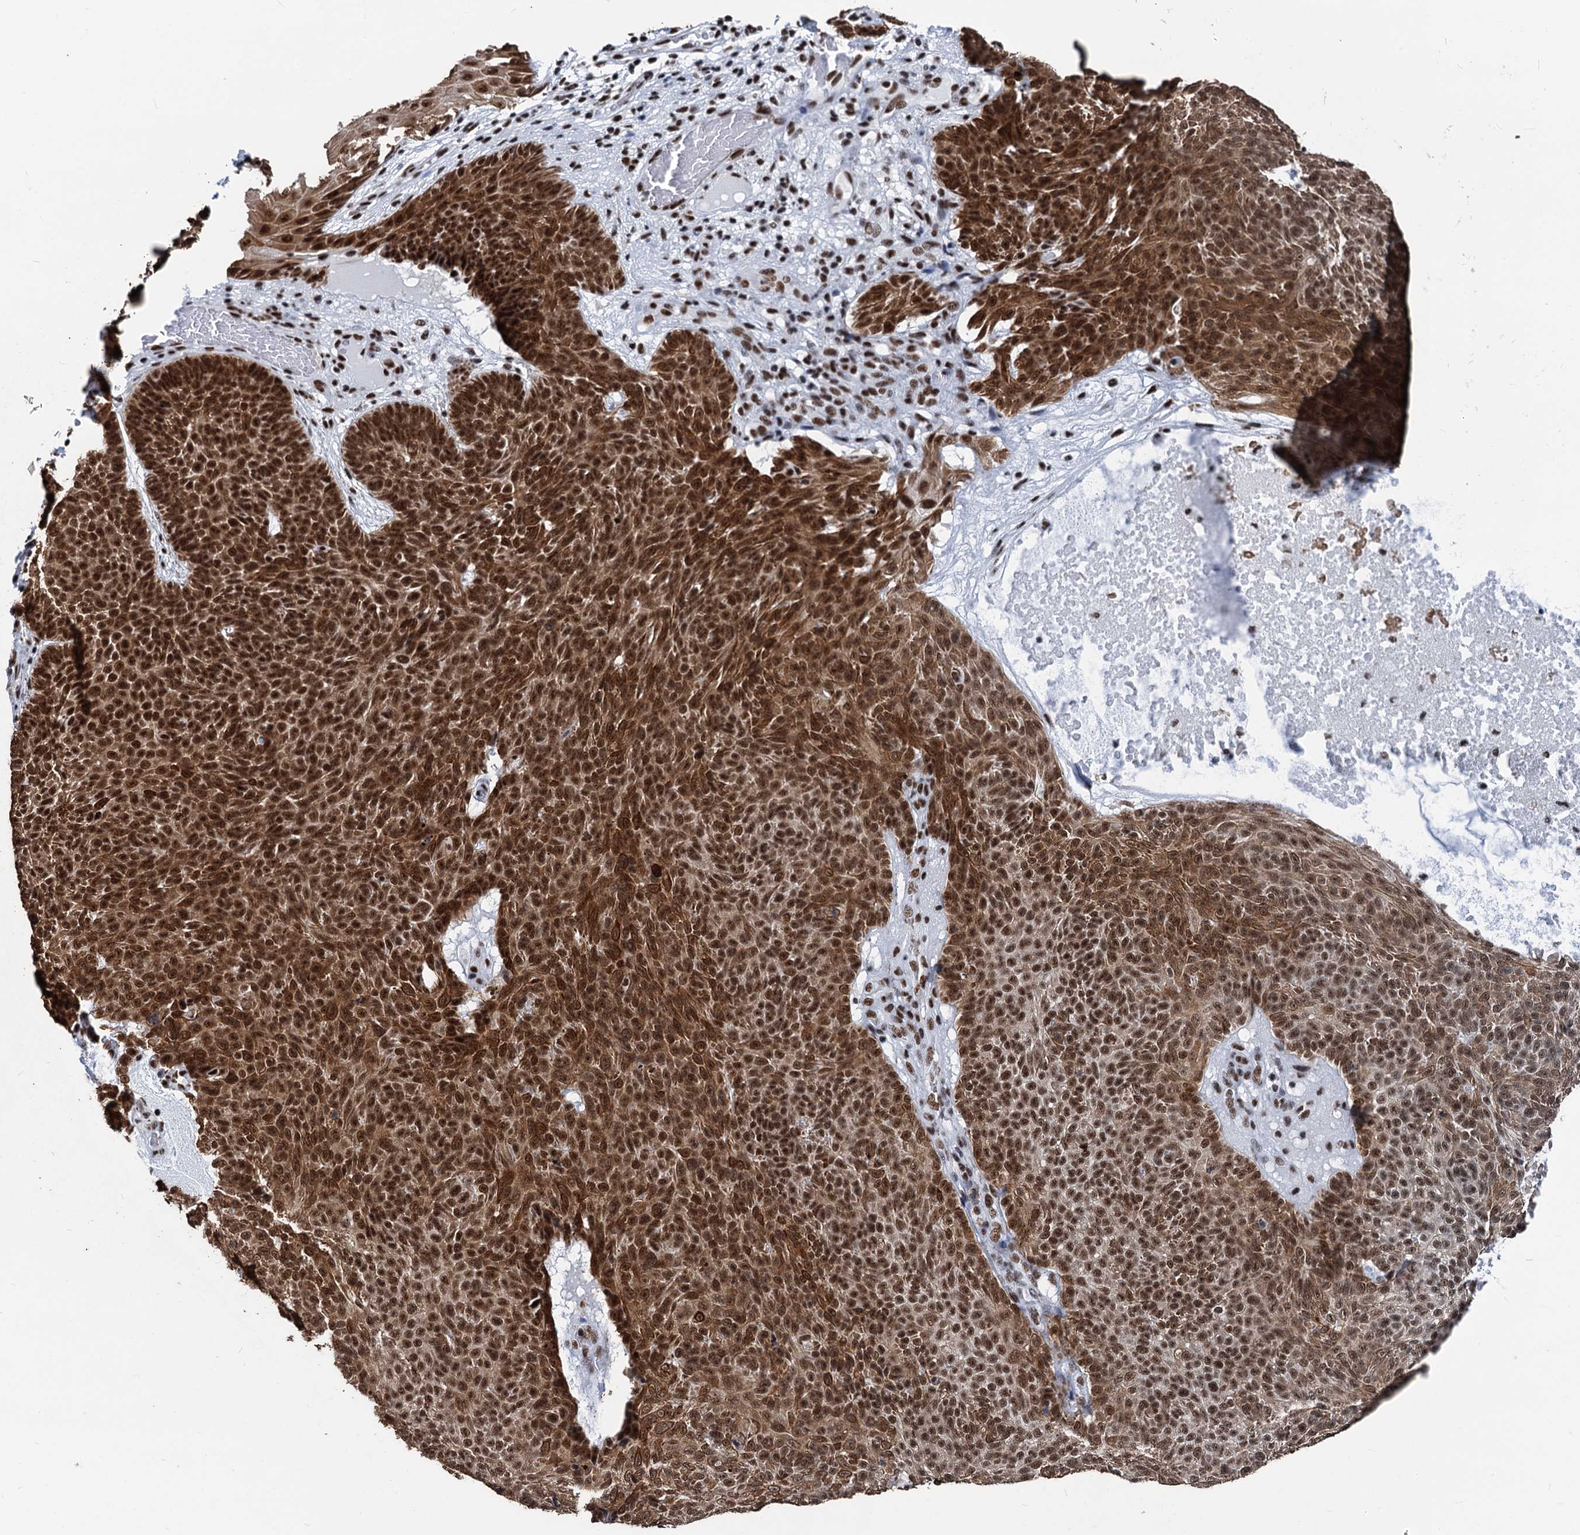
{"staining": {"intensity": "strong", "quantity": ">75%", "location": "cytoplasmic/membranous,nuclear"}, "tissue": "skin cancer", "cell_type": "Tumor cells", "image_type": "cancer", "snomed": [{"axis": "morphology", "description": "Basal cell carcinoma"}, {"axis": "topography", "description": "Skin"}], "caption": "Strong cytoplasmic/membranous and nuclear staining is present in approximately >75% of tumor cells in skin basal cell carcinoma.", "gene": "DDX23", "patient": {"sex": "male", "age": 85}}